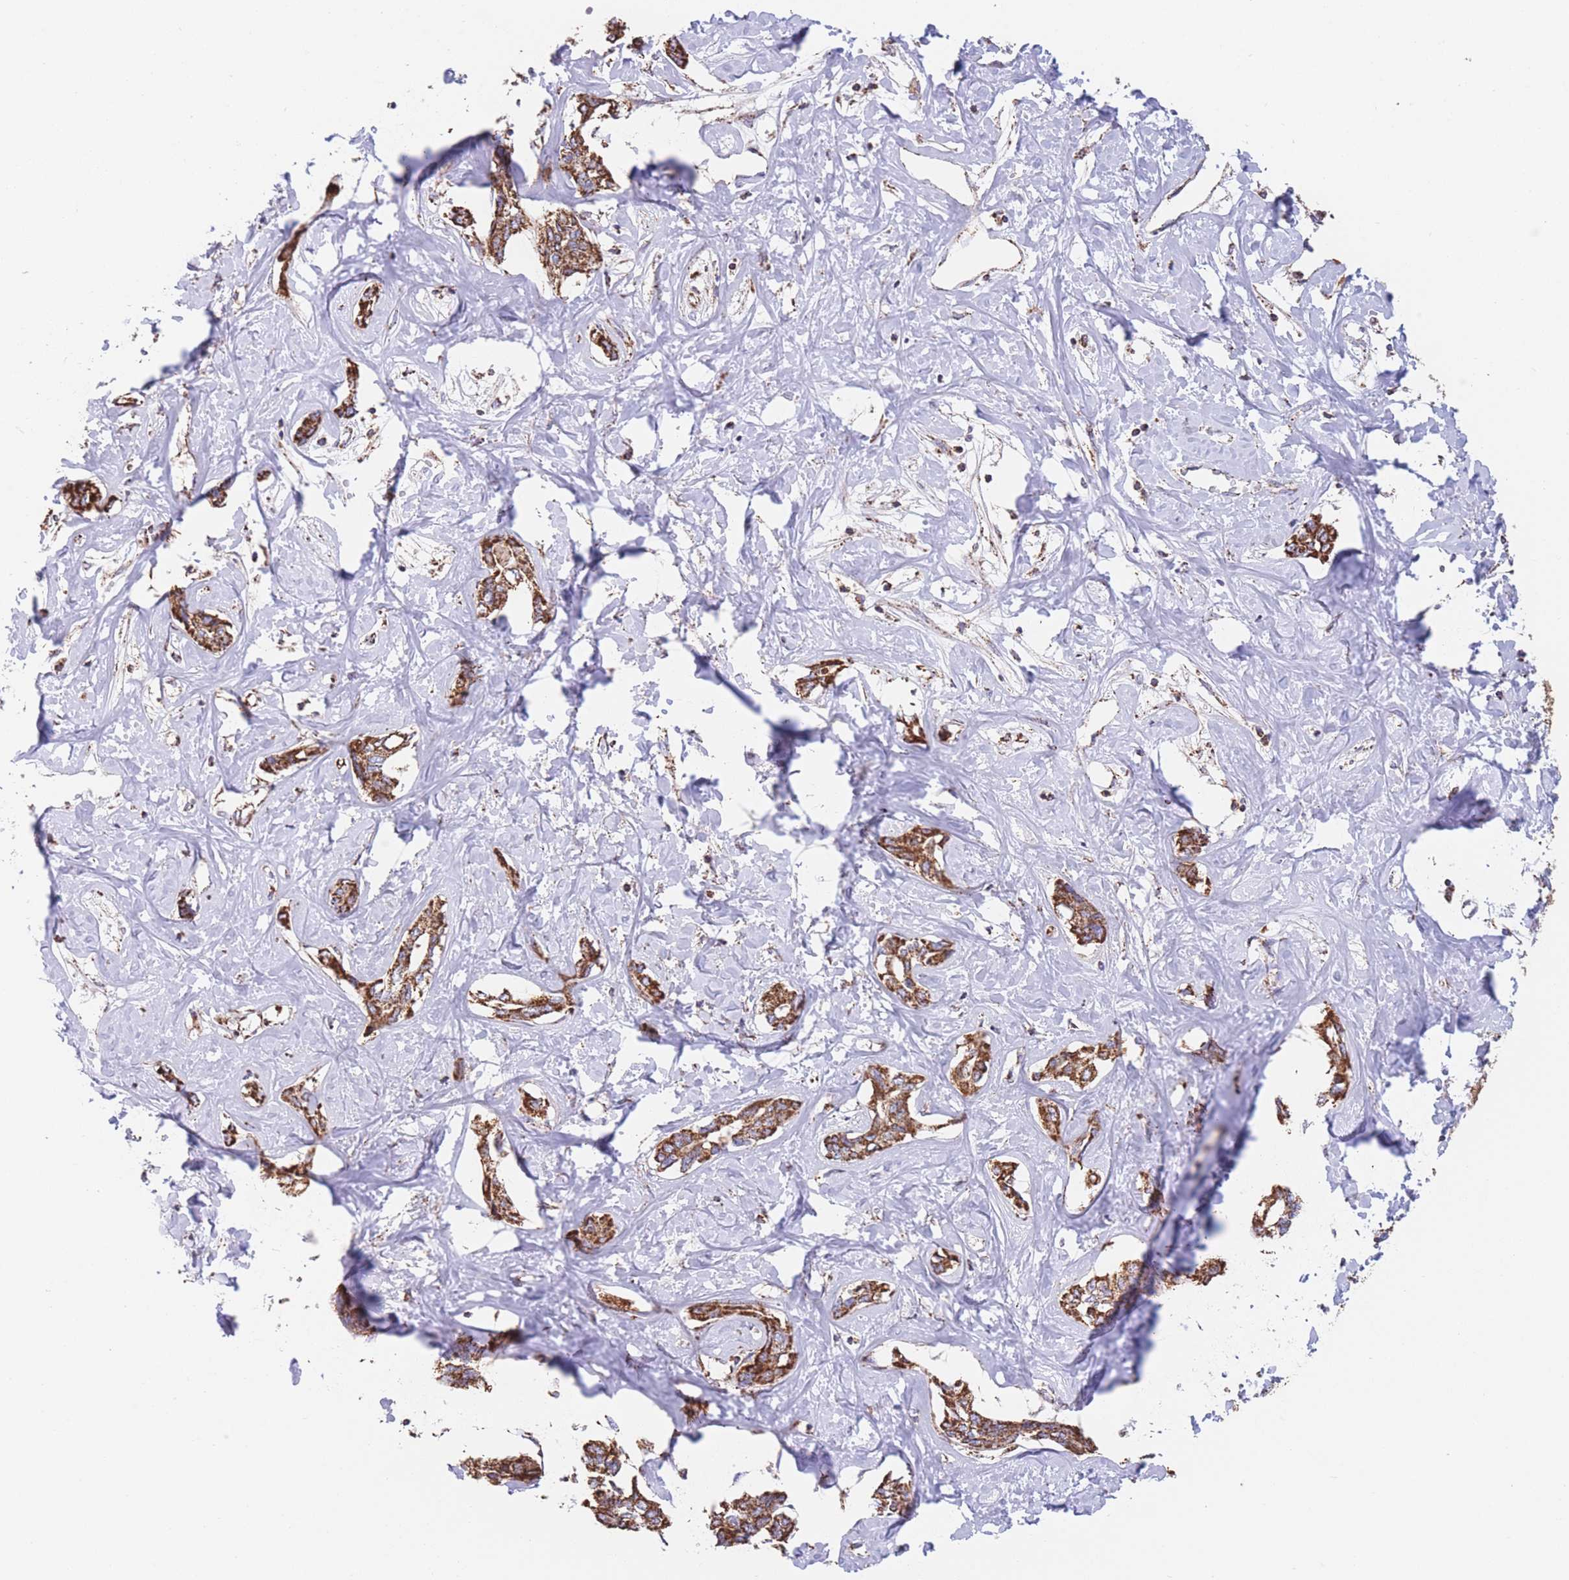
{"staining": {"intensity": "strong", "quantity": ">75%", "location": "cytoplasmic/membranous"}, "tissue": "liver cancer", "cell_type": "Tumor cells", "image_type": "cancer", "snomed": [{"axis": "morphology", "description": "Cholangiocarcinoma"}, {"axis": "topography", "description": "Liver"}], "caption": "Liver cholangiocarcinoma tissue reveals strong cytoplasmic/membranous positivity in about >75% of tumor cells, visualized by immunohistochemistry. The staining was performed using DAB, with brown indicating positive protein expression. Nuclei are stained blue with hematoxylin.", "gene": "FKBP8", "patient": {"sex": "male", "age": 59}}